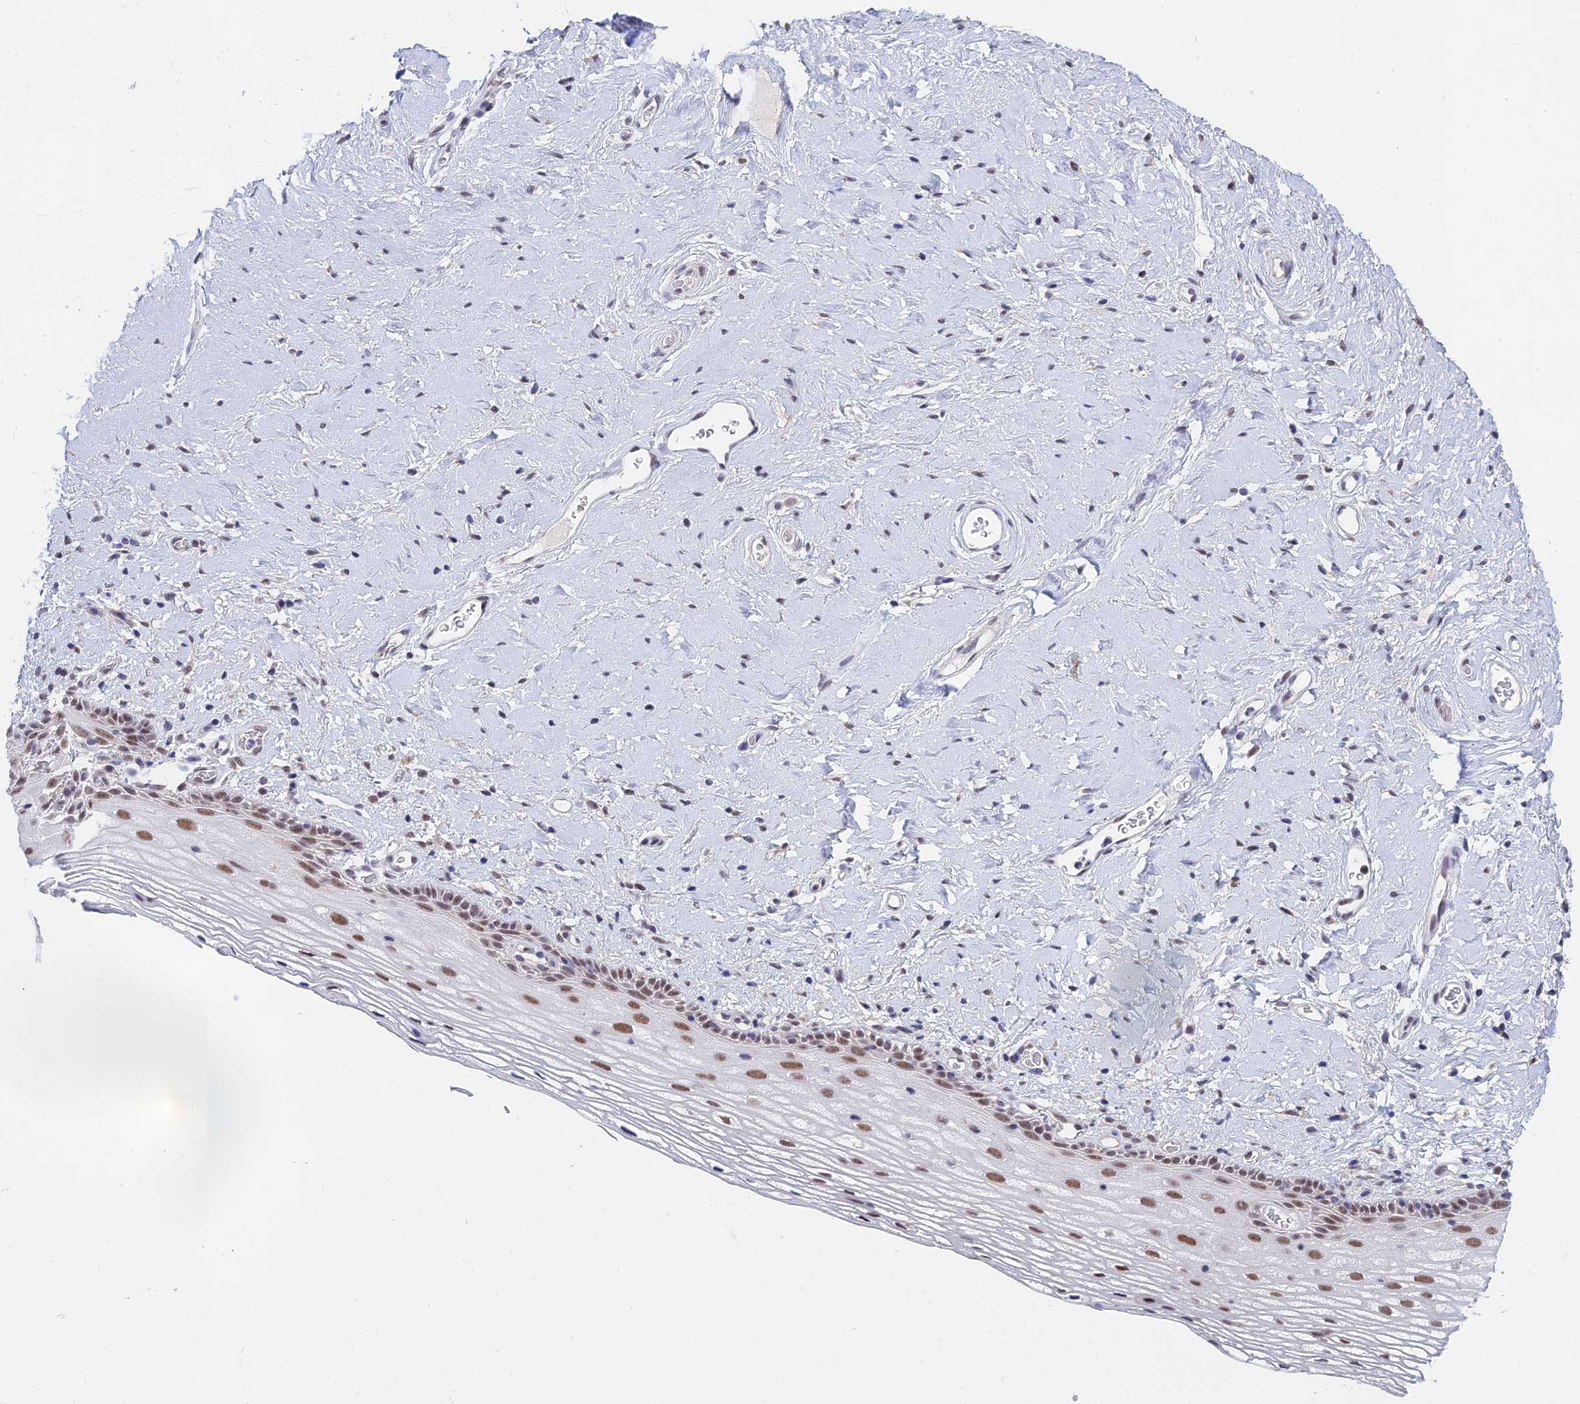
{"staining": {"intensity": "moderate", "quantity": ">75%", "location": "nuclear"}, "tissue": "vagina", "cell_type": "Squamous epithelial cells", "image_type": "normal", "snomed": [{"axis": "morphology", "description": "Normal tissue, NOS"}, {"axis": "morphology", "description": "Adenocarcinoma, NOS"}, {"axis": "topography", "description": "Rectum"}, {"axis": "topography", "description": "Vagina"}], "caption": "Immunohistochemical staining of benign human vagina shows medium levels of moderate nuclear expression in about >75% of squamous epithelial cells. Using DAB (3,3'-diaminobenzidine) (brown) and hematoxylin (blue) stains, captured at high magnification using brightfield microscopy.", "gene": "C2orf49", "patient": {"sex": "female", "age": 71}}